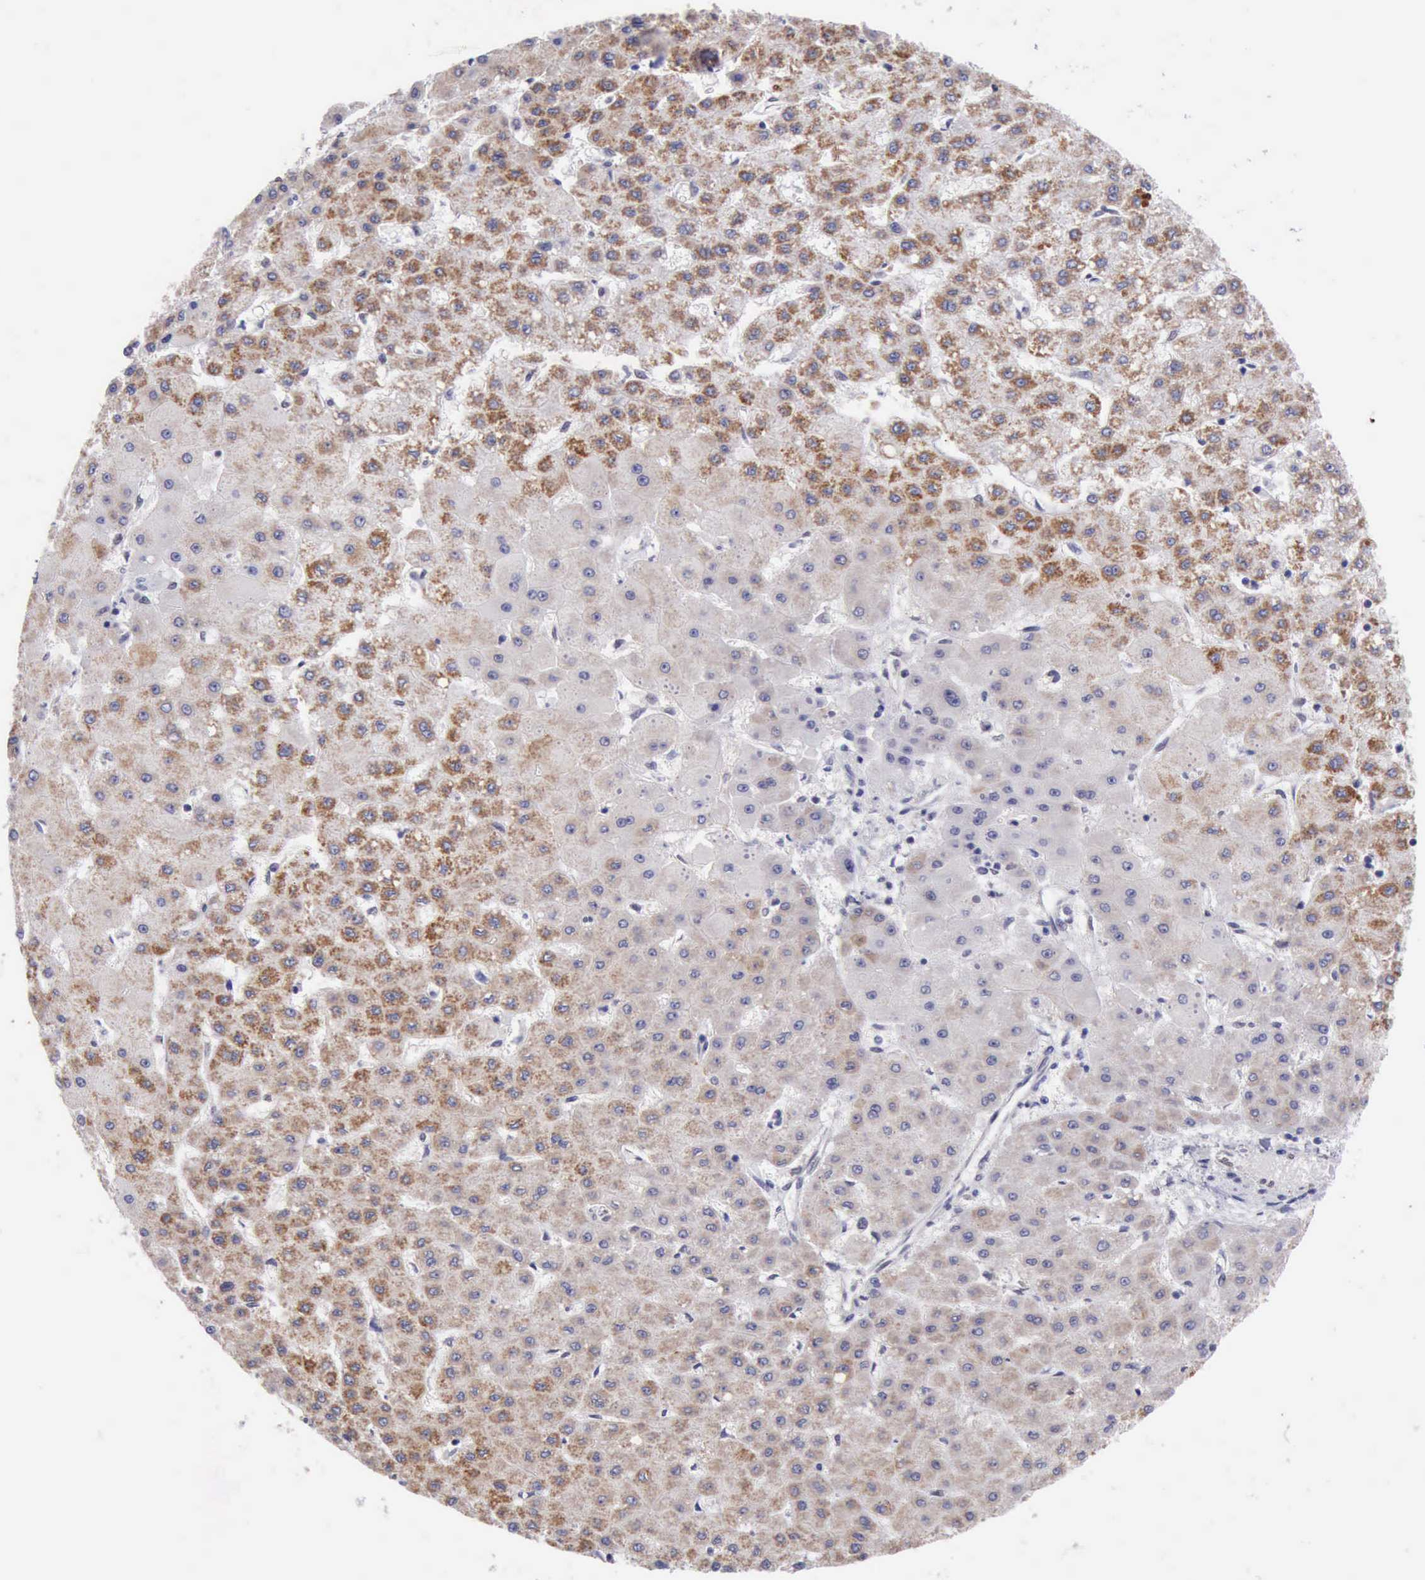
{"staining": {"intensity": "moderate", "quantity": "25%-75%", "location": "cytoplasmic/membranous"}, "tissue": "liver cancer", "cell_type": "Tumor cells", "image_type": "cancer", "snomed": [{"axis": "morphology", "description": "Carcinoma, Hepatocellular, NOS"}, {"axis": "topography", "description": "Liver"}], "caption": "Approximately 25%-75% of tumor cells in human liver cancer show moderate cytoplasmic/membranous protein positivity as visualized by brown immunohistochemical staining.", "gene": "ERCC4", "patient": {"sex": "female", "age": 52}}